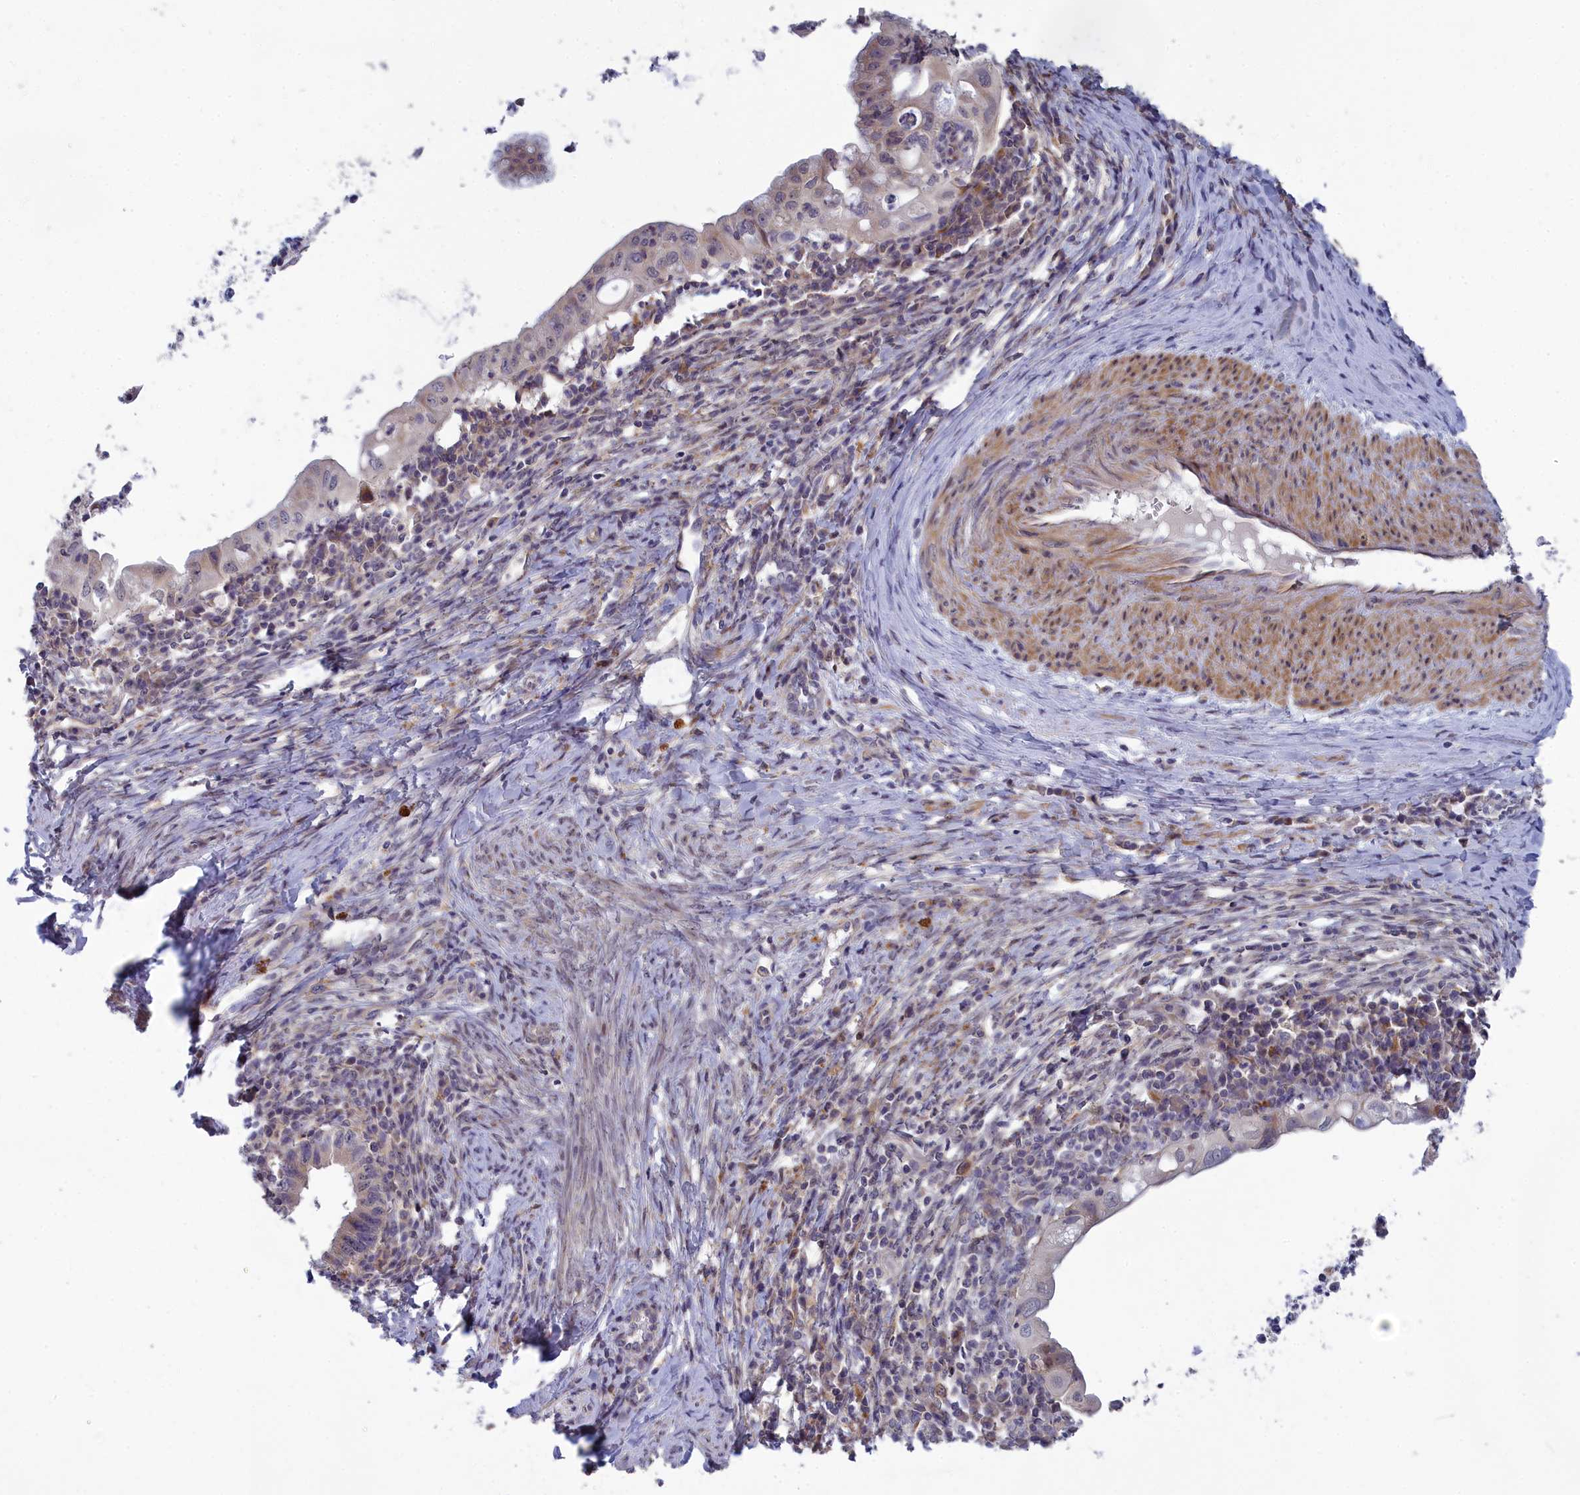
{"staining": {"intensity": "negative", "quantity": "none", "location": "none"}, "tissue": "cervical cancer", "cell_type": "Tumor cells", "image_type": "cancer", "snomed": [{"axis": "morphology", "description": "Adenocarcinoma, NOS"}, {"axis": "topography", "description": "Cervix"}], "caption": "Human cervical cancer stained for a protein using IHC shows no expression in tumor cells.", "gene": "BLTP2", "patient": {"sex": "female", "age": 36}}